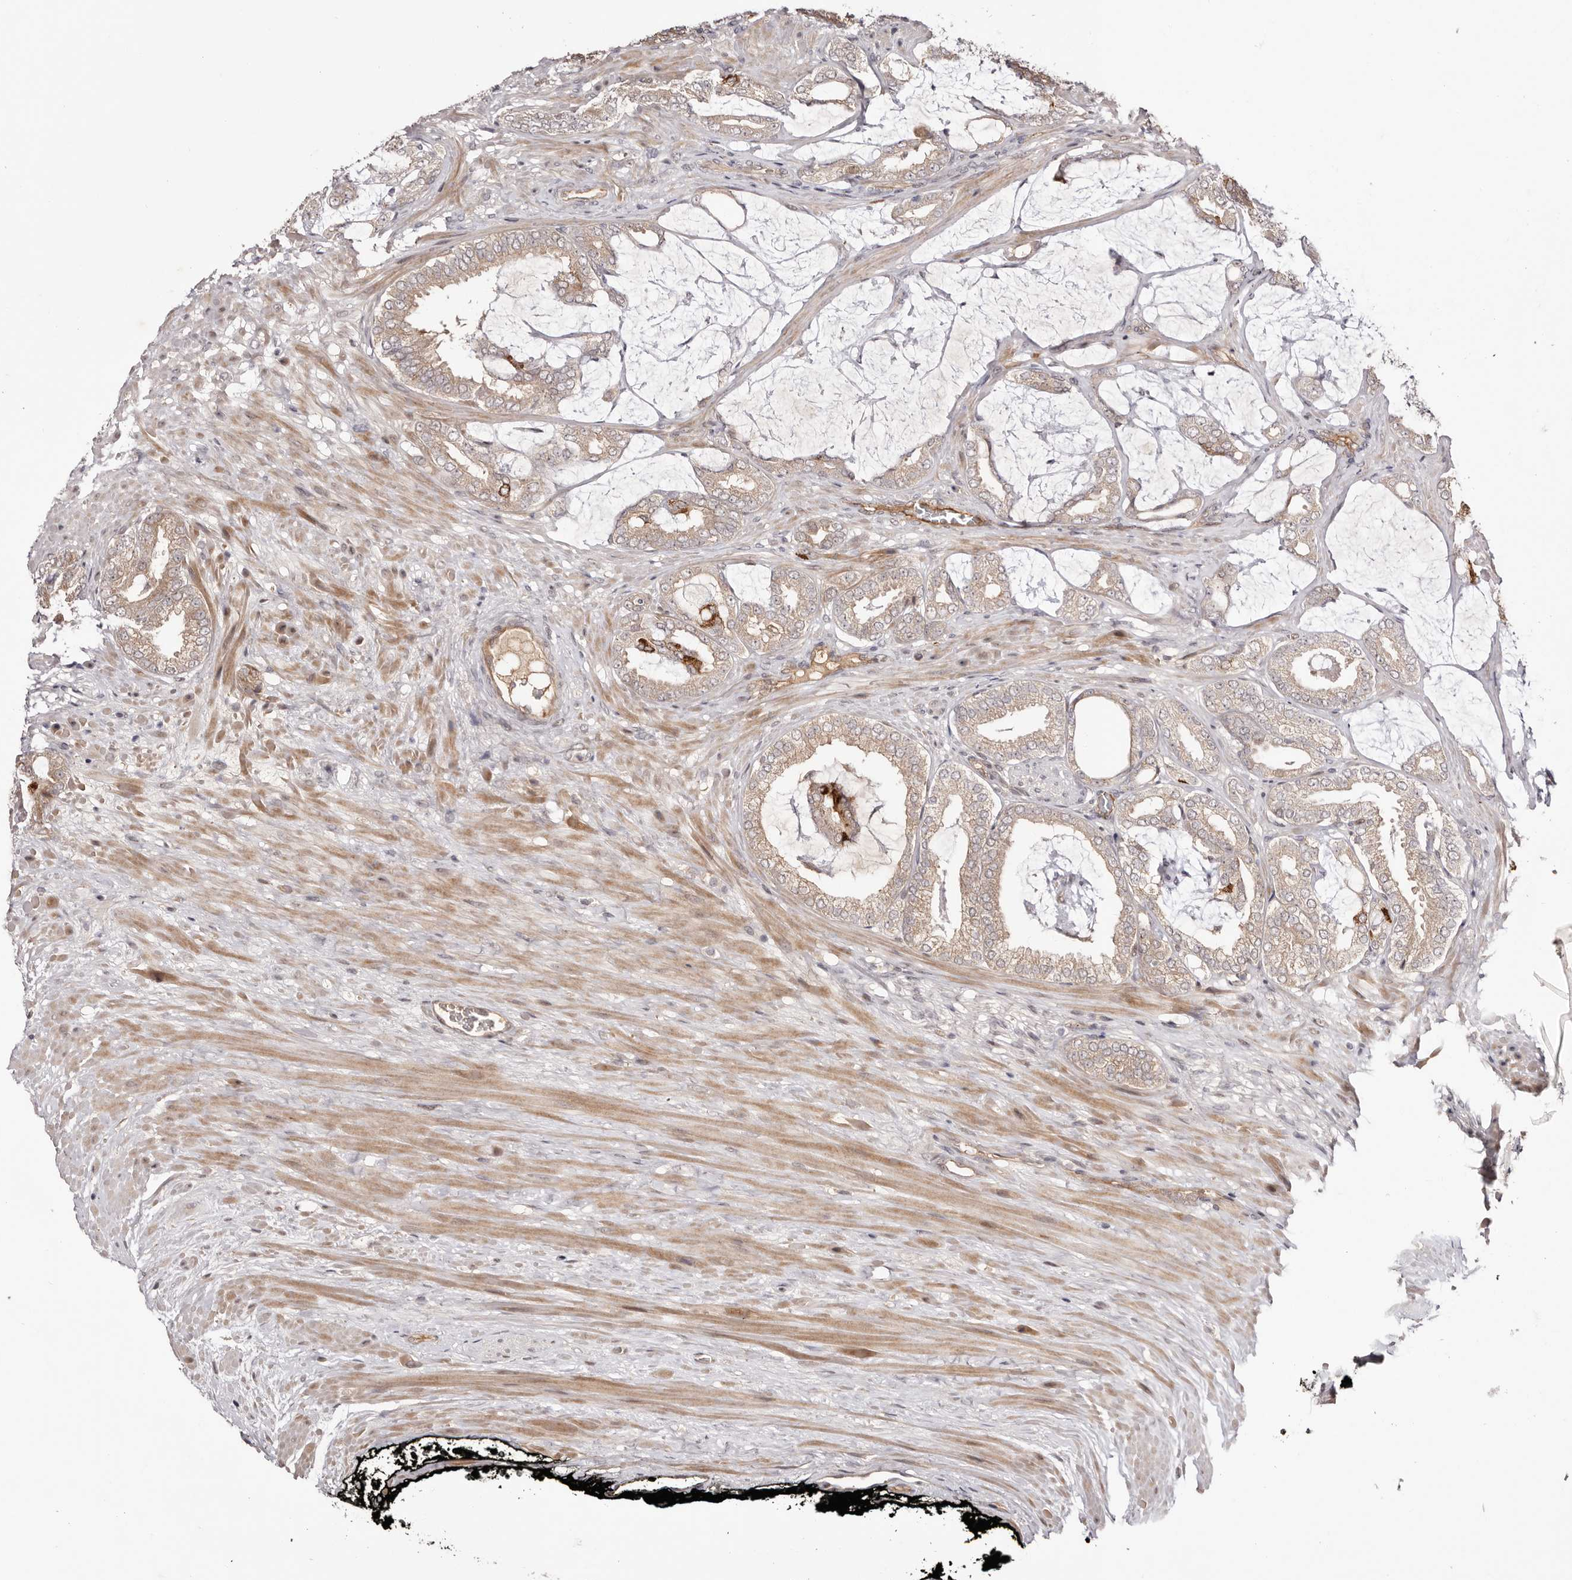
{"staining": {"intensity": "weak", "quantity": ">75%", "location": "cytoplasmic/membranous"}, "tissue": "prostate cancer", "cell_type": "Tumor cells", "image_type": "cancer", "snomed": [{"axis": "morphology", "description": "Adenocarcinoma, Low grade"}, {"axis": "topography", "description": "Prostate"}], "caption": "An image of human prostate cancer (adenocarcinoma (low-grade)) stained for a protein exhibits weak cytoplasmic/membranous brown staining in tumor cells.", "gene": "EGR3", "patient": {"sex": "male", "age": 71}}